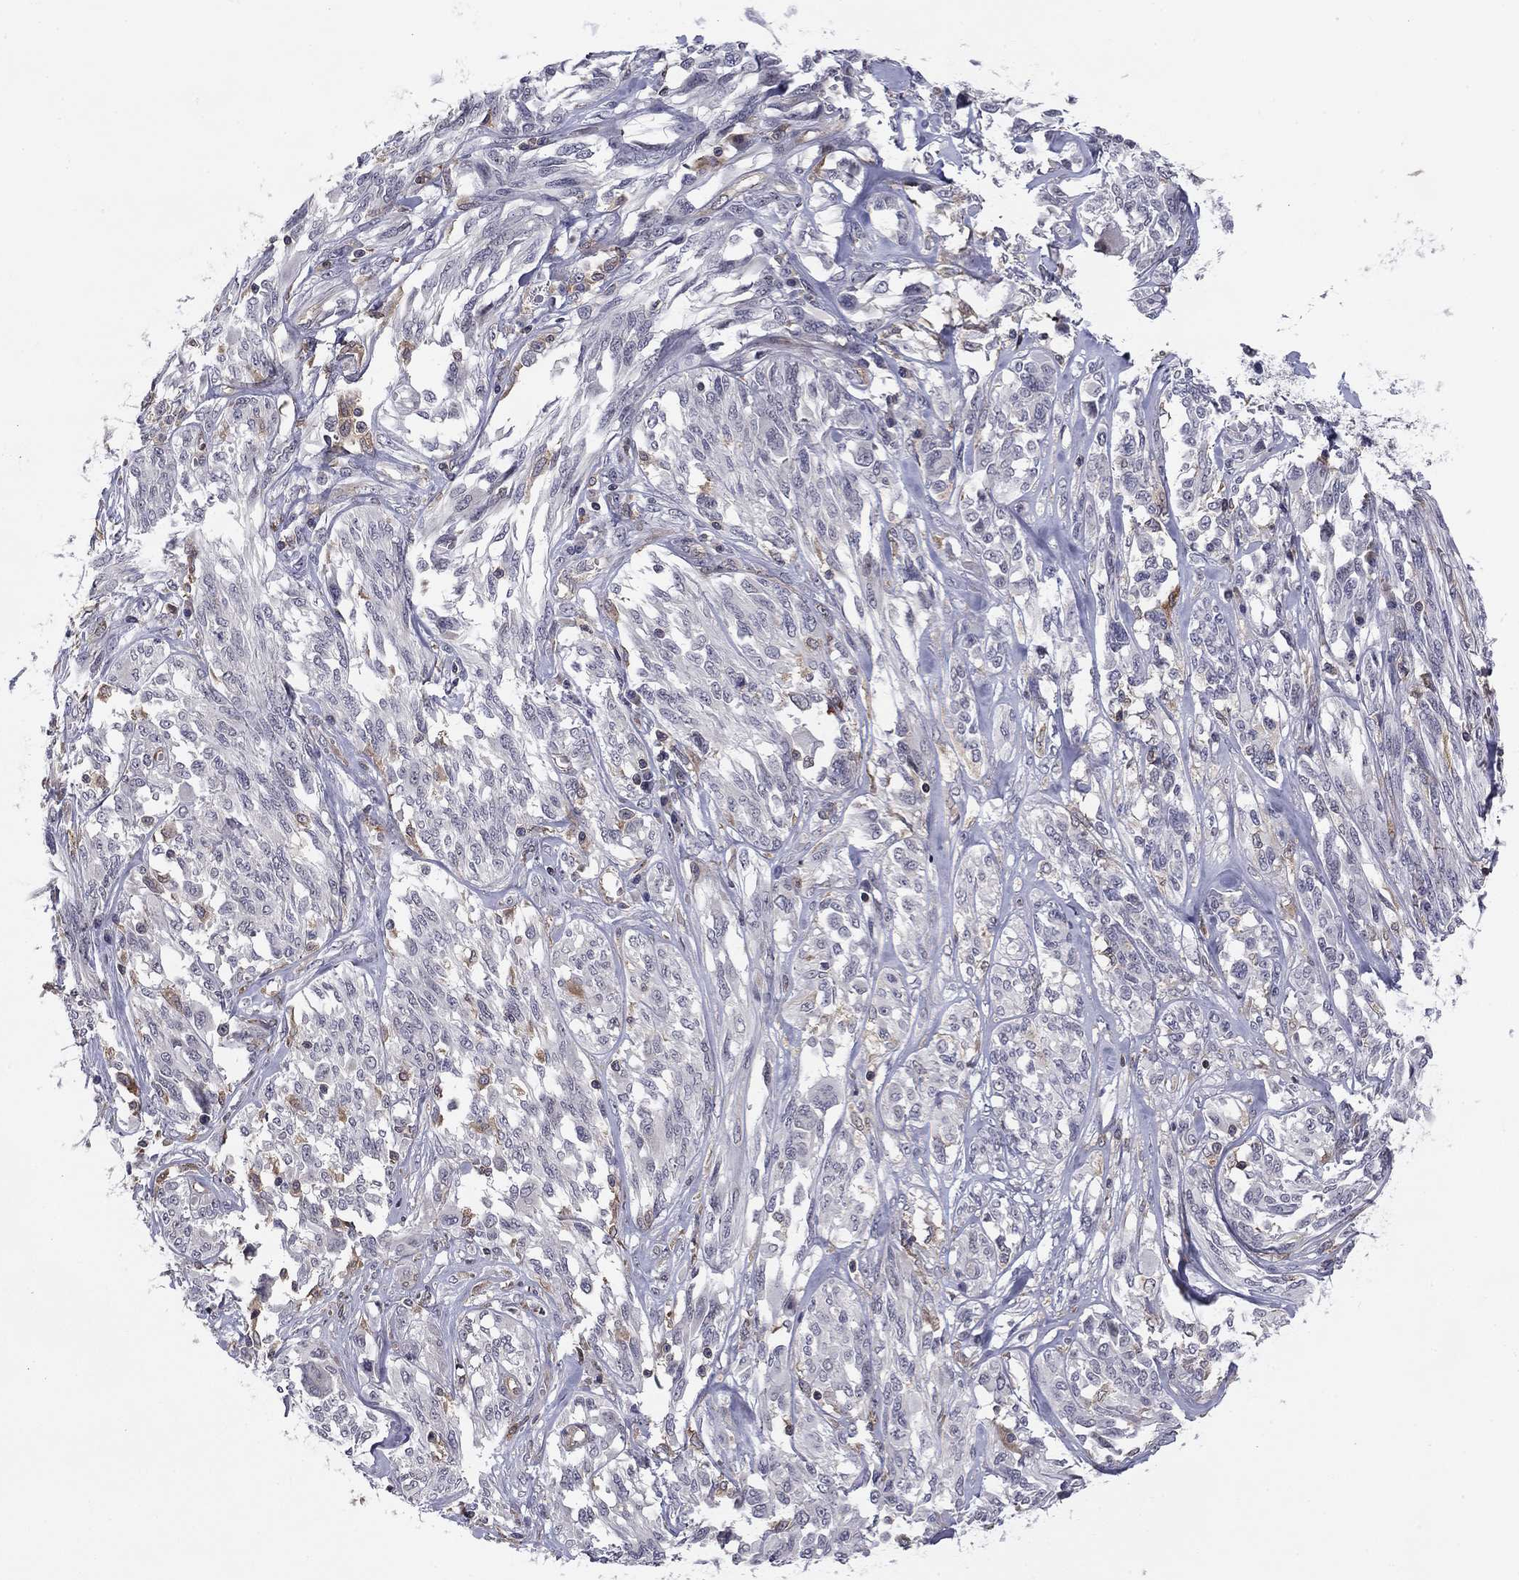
{"staining": {"intensity": "negative", "quantity": "none", "location": "none"}, "tissue": "melanoma", "cell_type": "Tumor cells", "image_type": "cancer", "snomed": [{"axis": "morphology", "description": "Malignant melanoma, NOS"}, {"axis": "topography", "description": "Skin"}], "caption": "IHC micrograph of neoplastic tissue: malignant melanoma stained with DAB (3,3'-diaminobenzidine) exhibits no significant protein staining in tumor cells.", "gene": "PLCB2", "patient": {"sex": "female", "age": 91}}